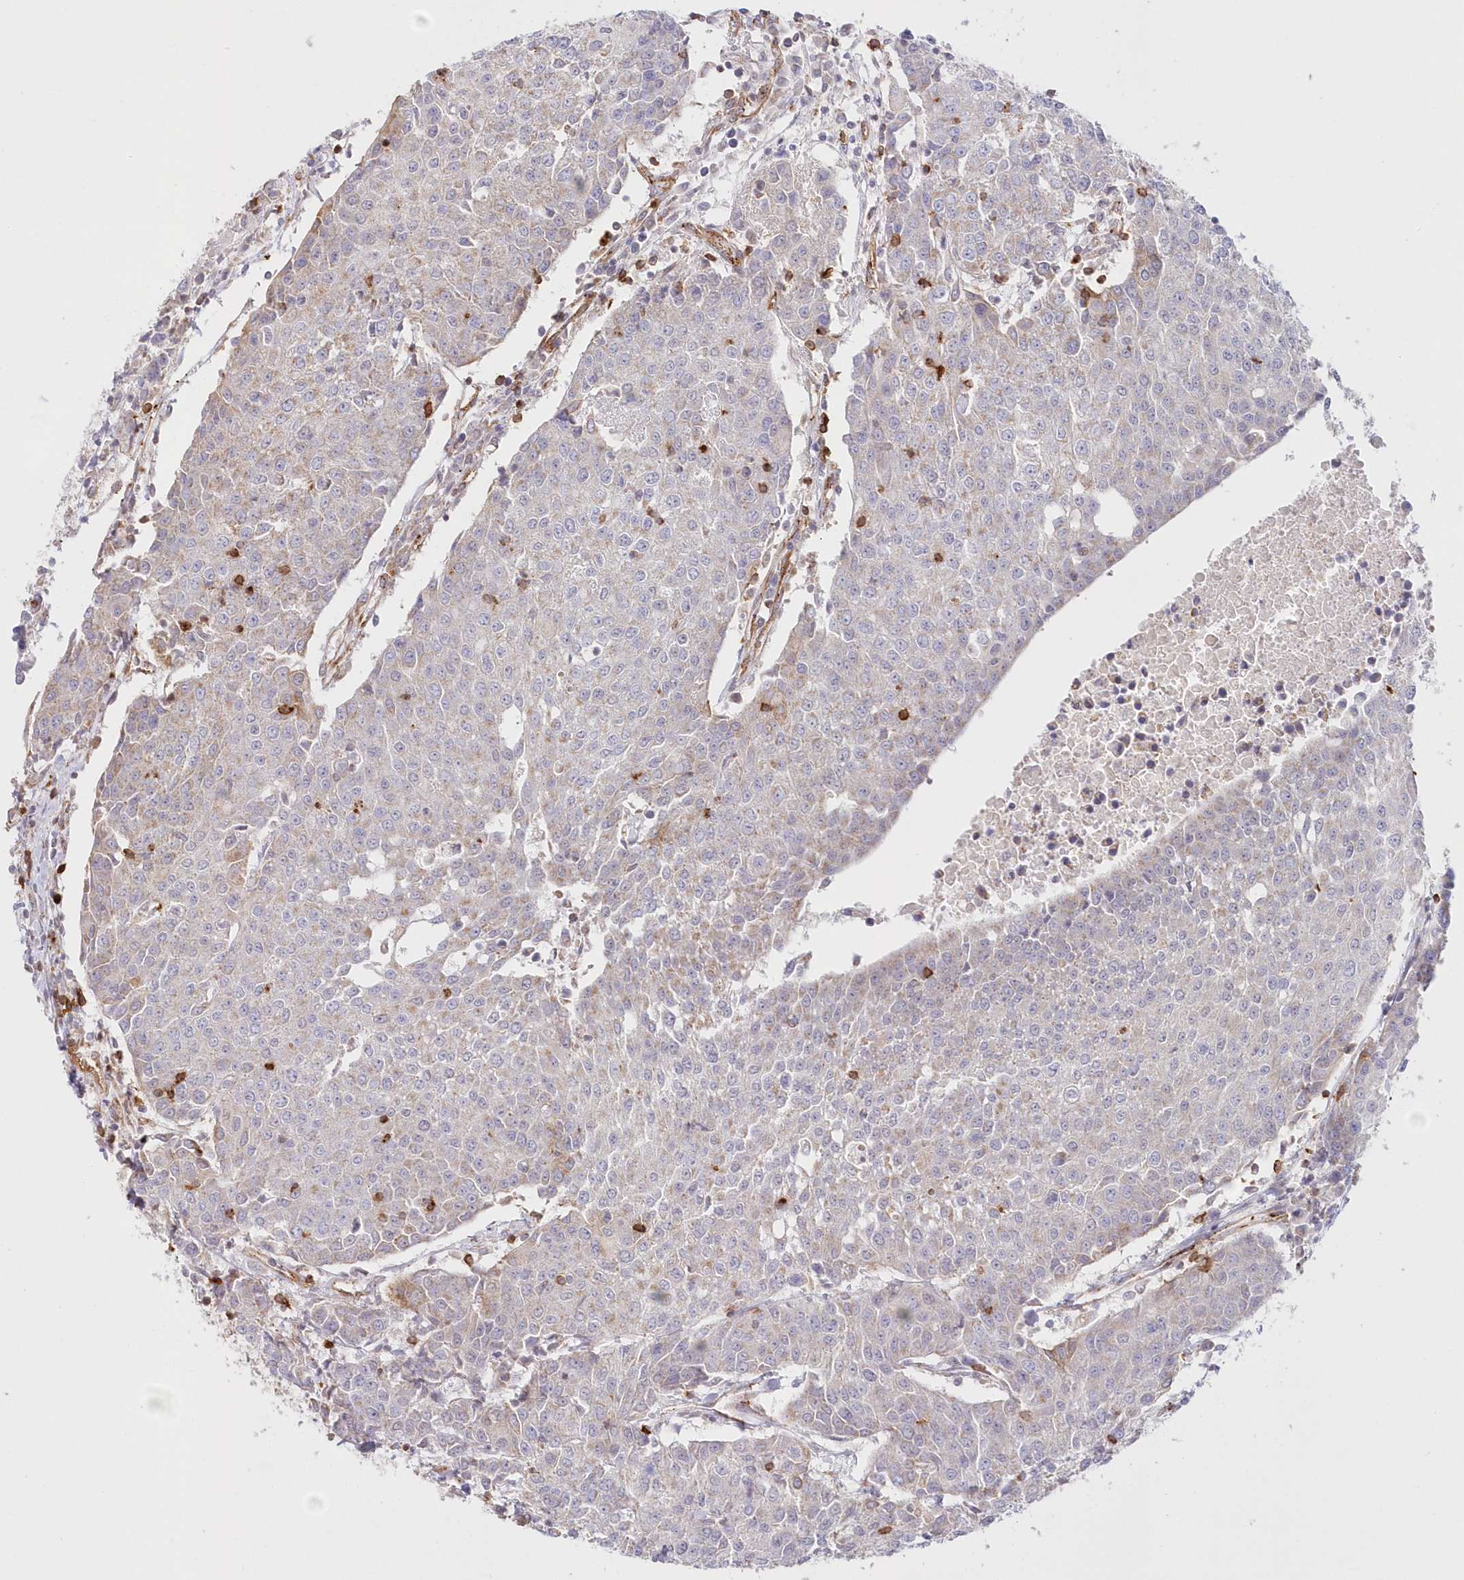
{"staining": {"intensity": "negative", "quantity": "none", "location": "none"}, "tissue": "urothelial cancer", "cell_type": "Tumor cells", "image_type": "cancer", "snomed": [{"axis": "morphology", "description": "Urothelial carcinoma, High grade"}, {"axis": "topography", "description": "Urinary bladder"}], "caption": "Immunohistochemistry of urothelial cancer reveals no staining in tumor cells.", "gene": "AFAP1L2", "patient": {"sex": "female", "age": 85}}